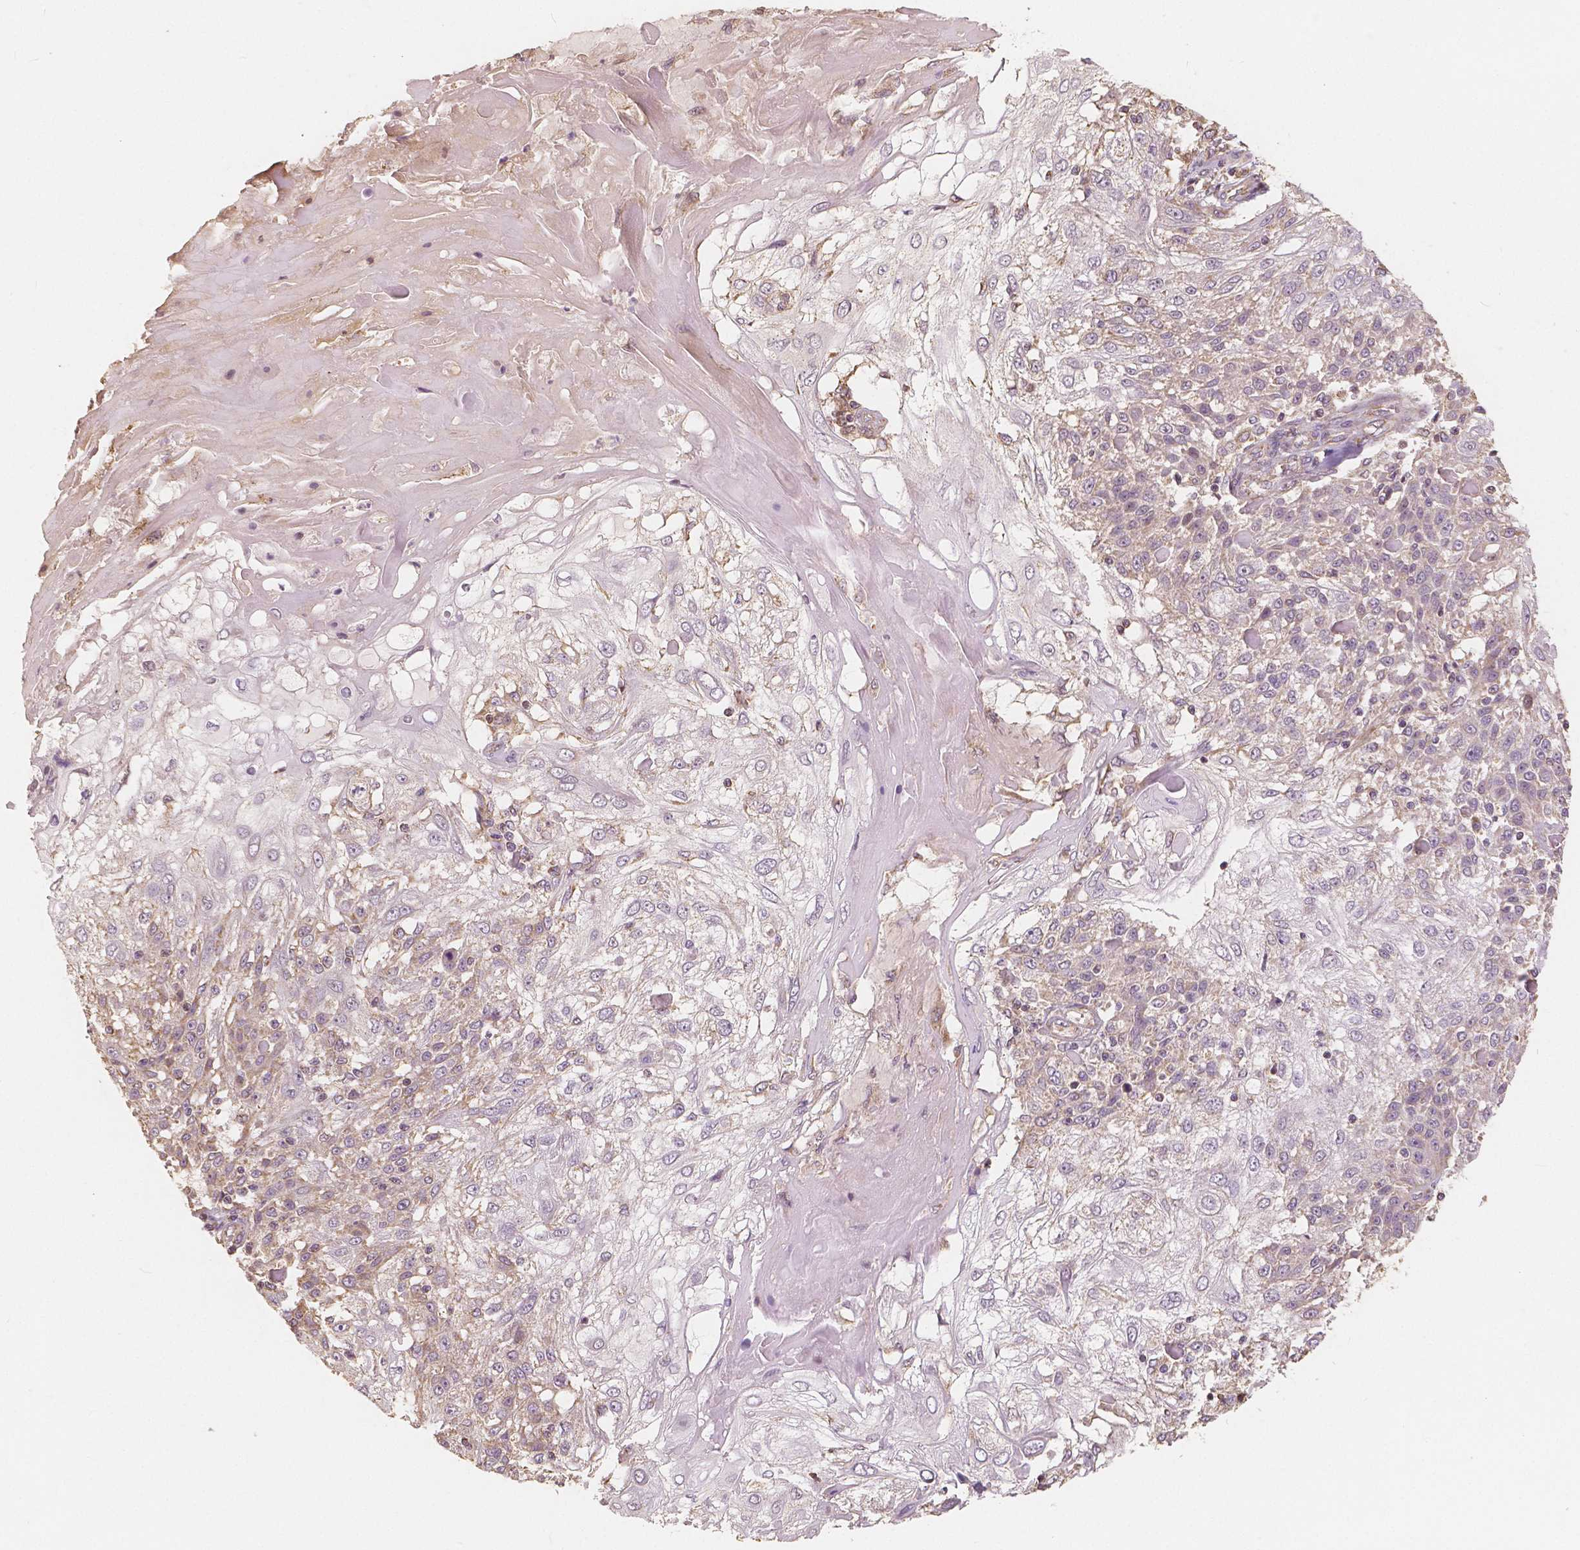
{"staining": {"intensity": "moderate", "quantity": "25%-75%", "location": "cytoplasmic/membranous"}, "tissue": "skin cancer", "cell_type": "Tumor cells", "image_type": "cancer", "snomed": [{"axis": "morphology", "description": "Normal tissue, NOS"}, {"axis": "morphology", "description": "Squamous cell carcinoma, NOS"}, {"axis": "topography", "description": "Skin"}], "caption": "Immunohistochemical staining of human skin cancer (squamous cell carcinoma) exhibits medium levels of moderate cytoplasmic/membranous expression in approximately 25%-75% of tumor cells.", "gene": "PEX26", "patient": {"sex": "female", "age": 83}}